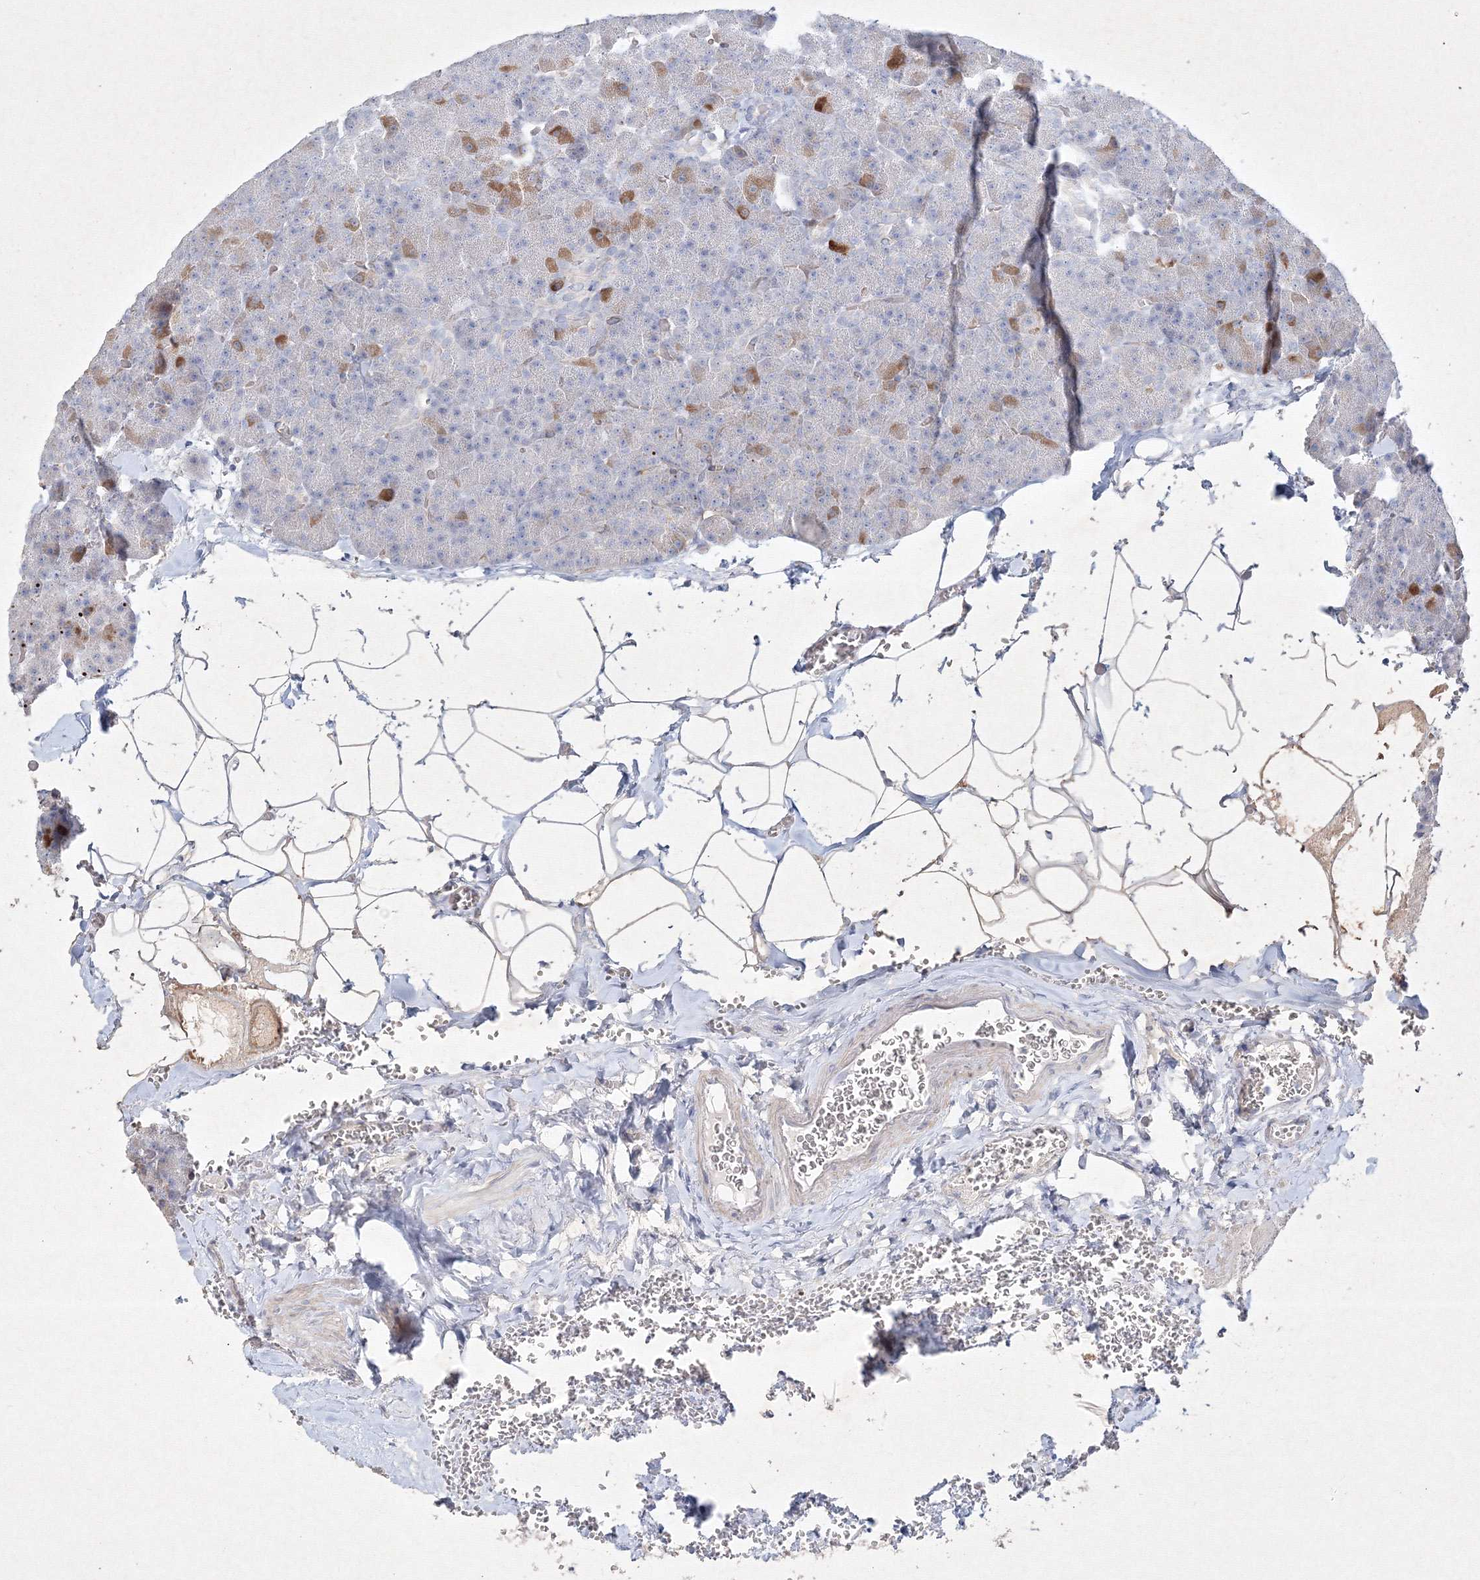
{"staining": {"intensity": "moderate", "quantity": "<25%", "location": "cytoplasmic/membranous"}, "tissue": "pancreas", "cell_type": "Exocrine glandular cells", "image_type": "normal", "snomed": [{"axis": "morphology", "description": "Normal tissue, NOS"}, {"axis": "morphology", "description": "Carcinoid, malignant, NOS"}, {"axis": "topography", "description": "Pancreas"}], "caption": "High-power microscopy captured an immunohistochemistry histopathology image of normal pancreas, revealing moderate cytoplasmic/membranous staining in about <25% of exocrine glandular cells. (DAB (3,3'-diaminobenzidine) = brown stain, brightfield microscopy at high magnification).", "gene": "CXXC4", "patient": {"sex": "female", "age": 35}}